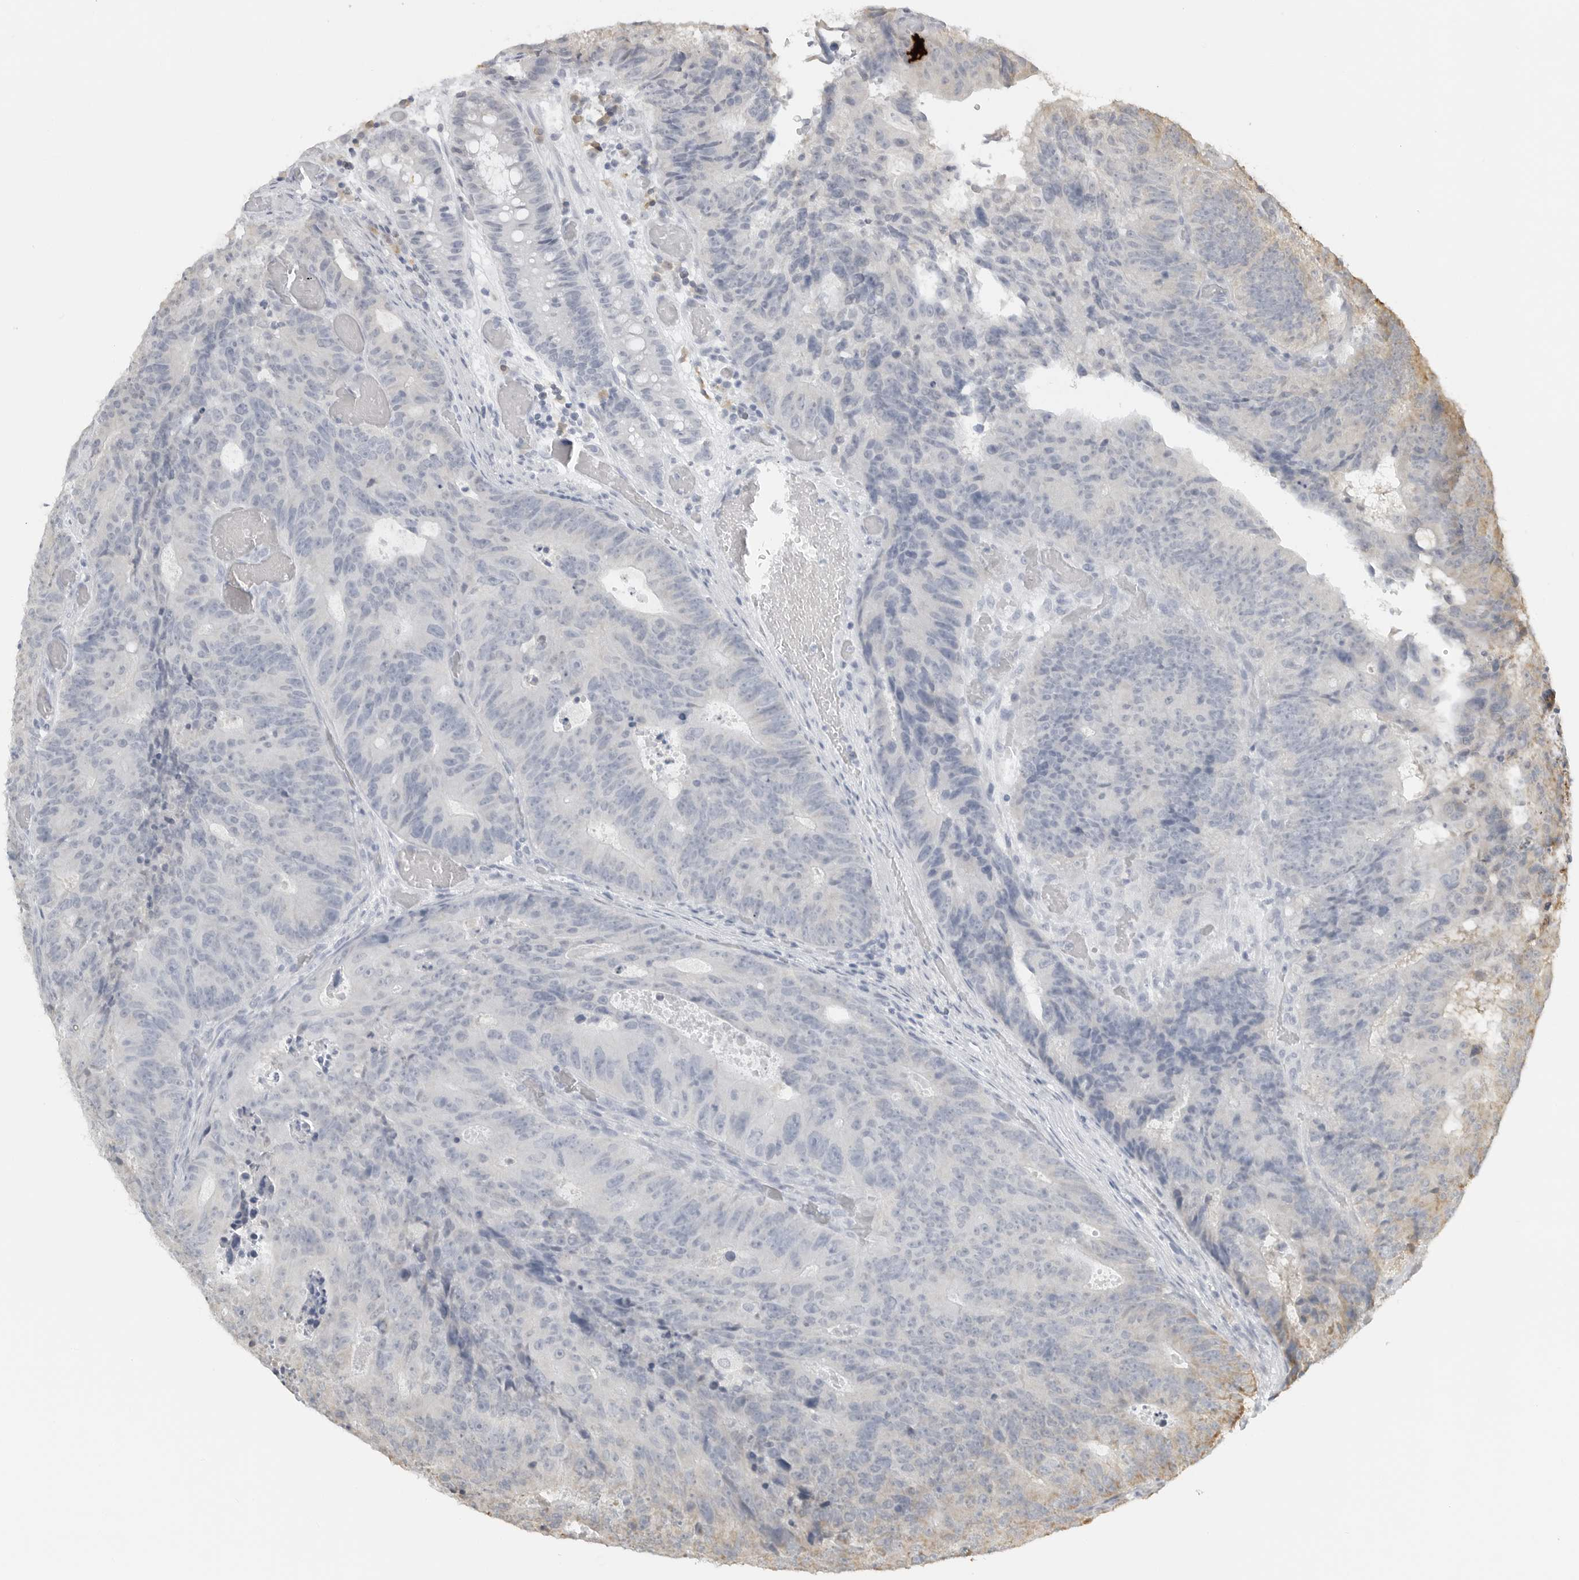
{"staining": {"intensity": "negative", "quantity": "none", "location": "none"}, "tissue": "colorectal cancer", "cell_type": "Tumor cells", "image_type": "cancer", "snomed": [{"axis": "morphology", "description": "Adenocarcinoma, NOS"}, {"axis": "topography", "description": "Colon"}], "caption": "There is no significant positivity in tumor cells of adenocarcinoma (colorectal).", "gene": "IL12RB2", "patient": {"sex": "male", "age": 87}}